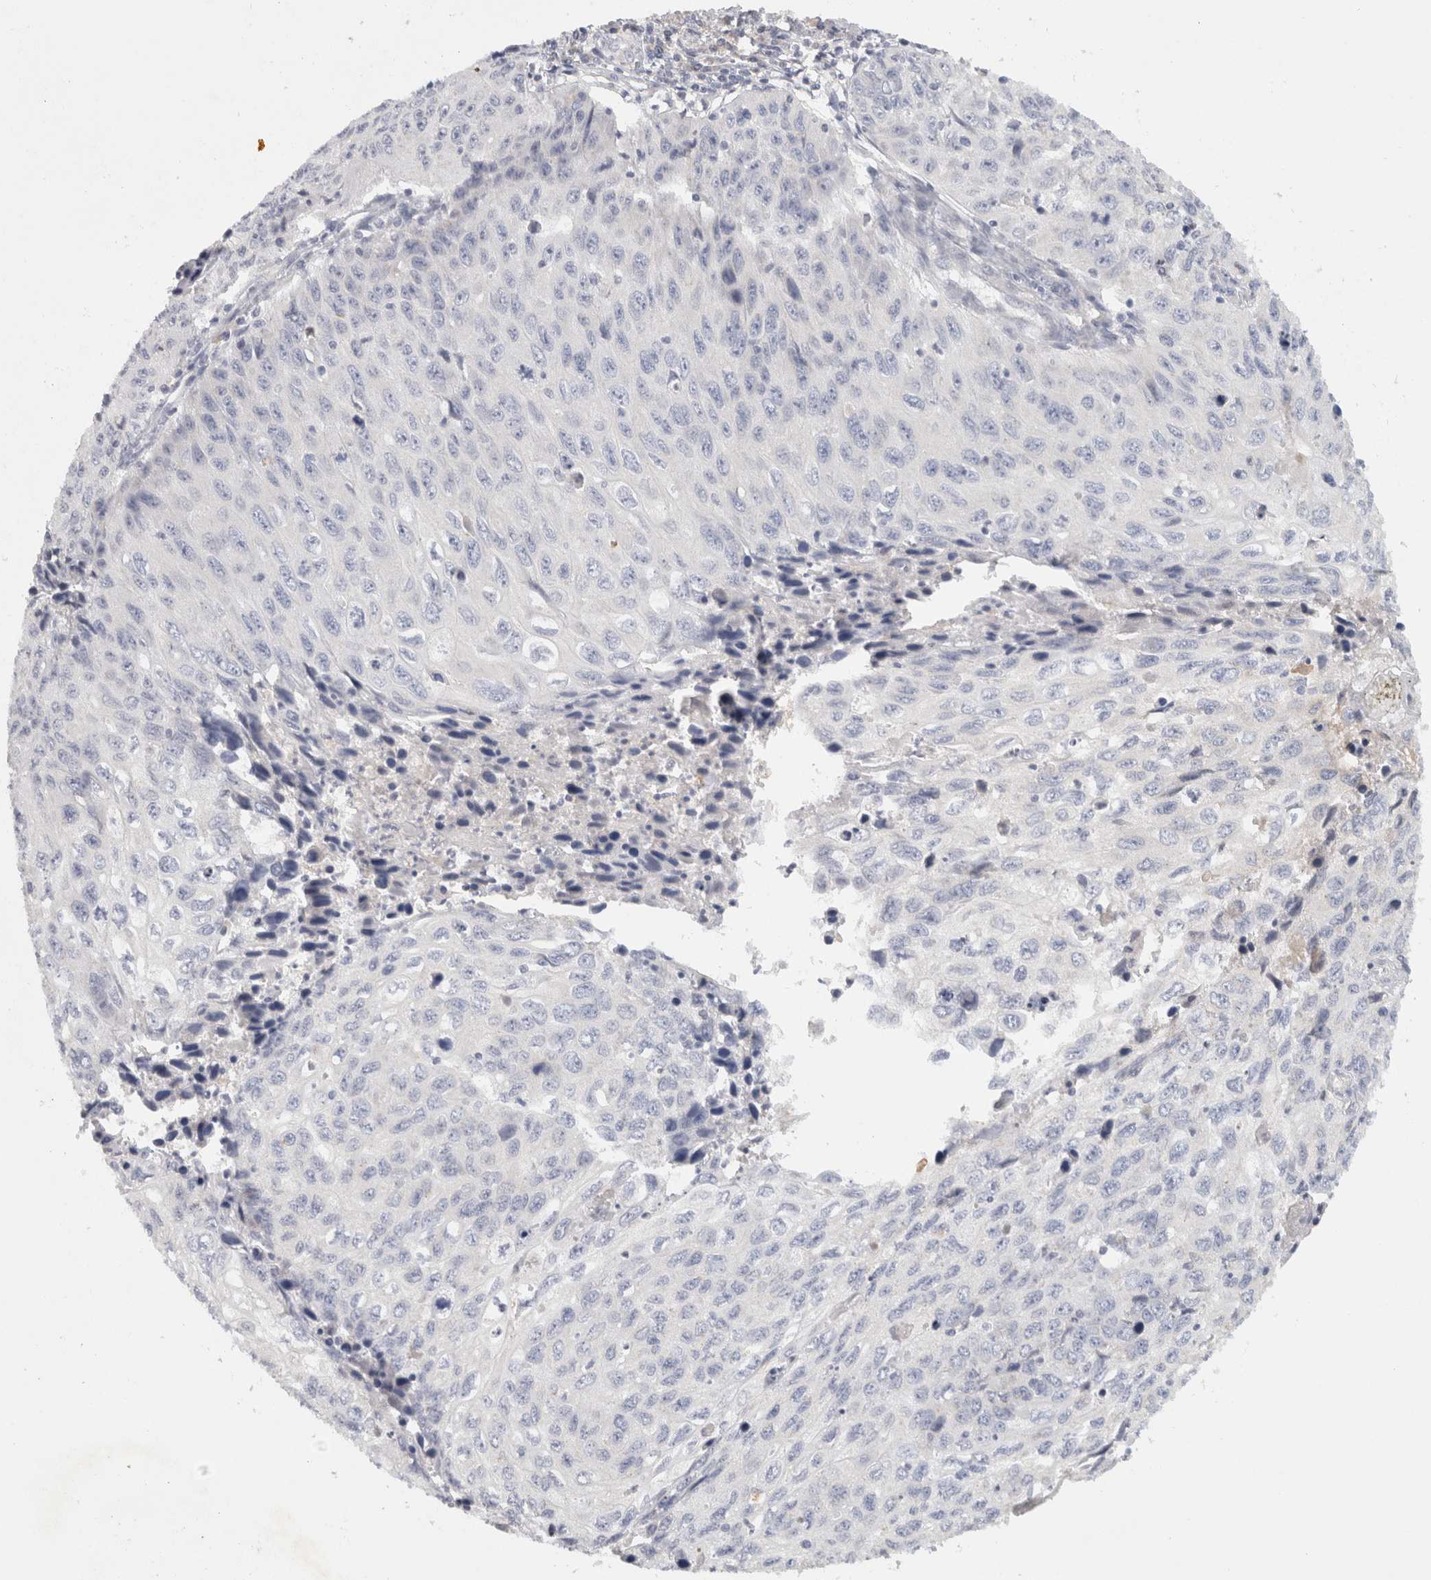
{"staining": {"intensity": "negative", "quantity": "none", "location": "none"}, "tissue": "cervical cancer", "cell_type": "Tumor cells", "image_type": "cancer", "snomed": [{"axis": "morphology", "description": "Squamous cell carcinoma, NOS"}, {"axis": "topography", "description": "Cervix"}], "caption": "There is no significant expression in tumor cells of cervical squamous cell carcinoma.", "gene": "STK31", "patient": {"sex": "female", "age": 53}}